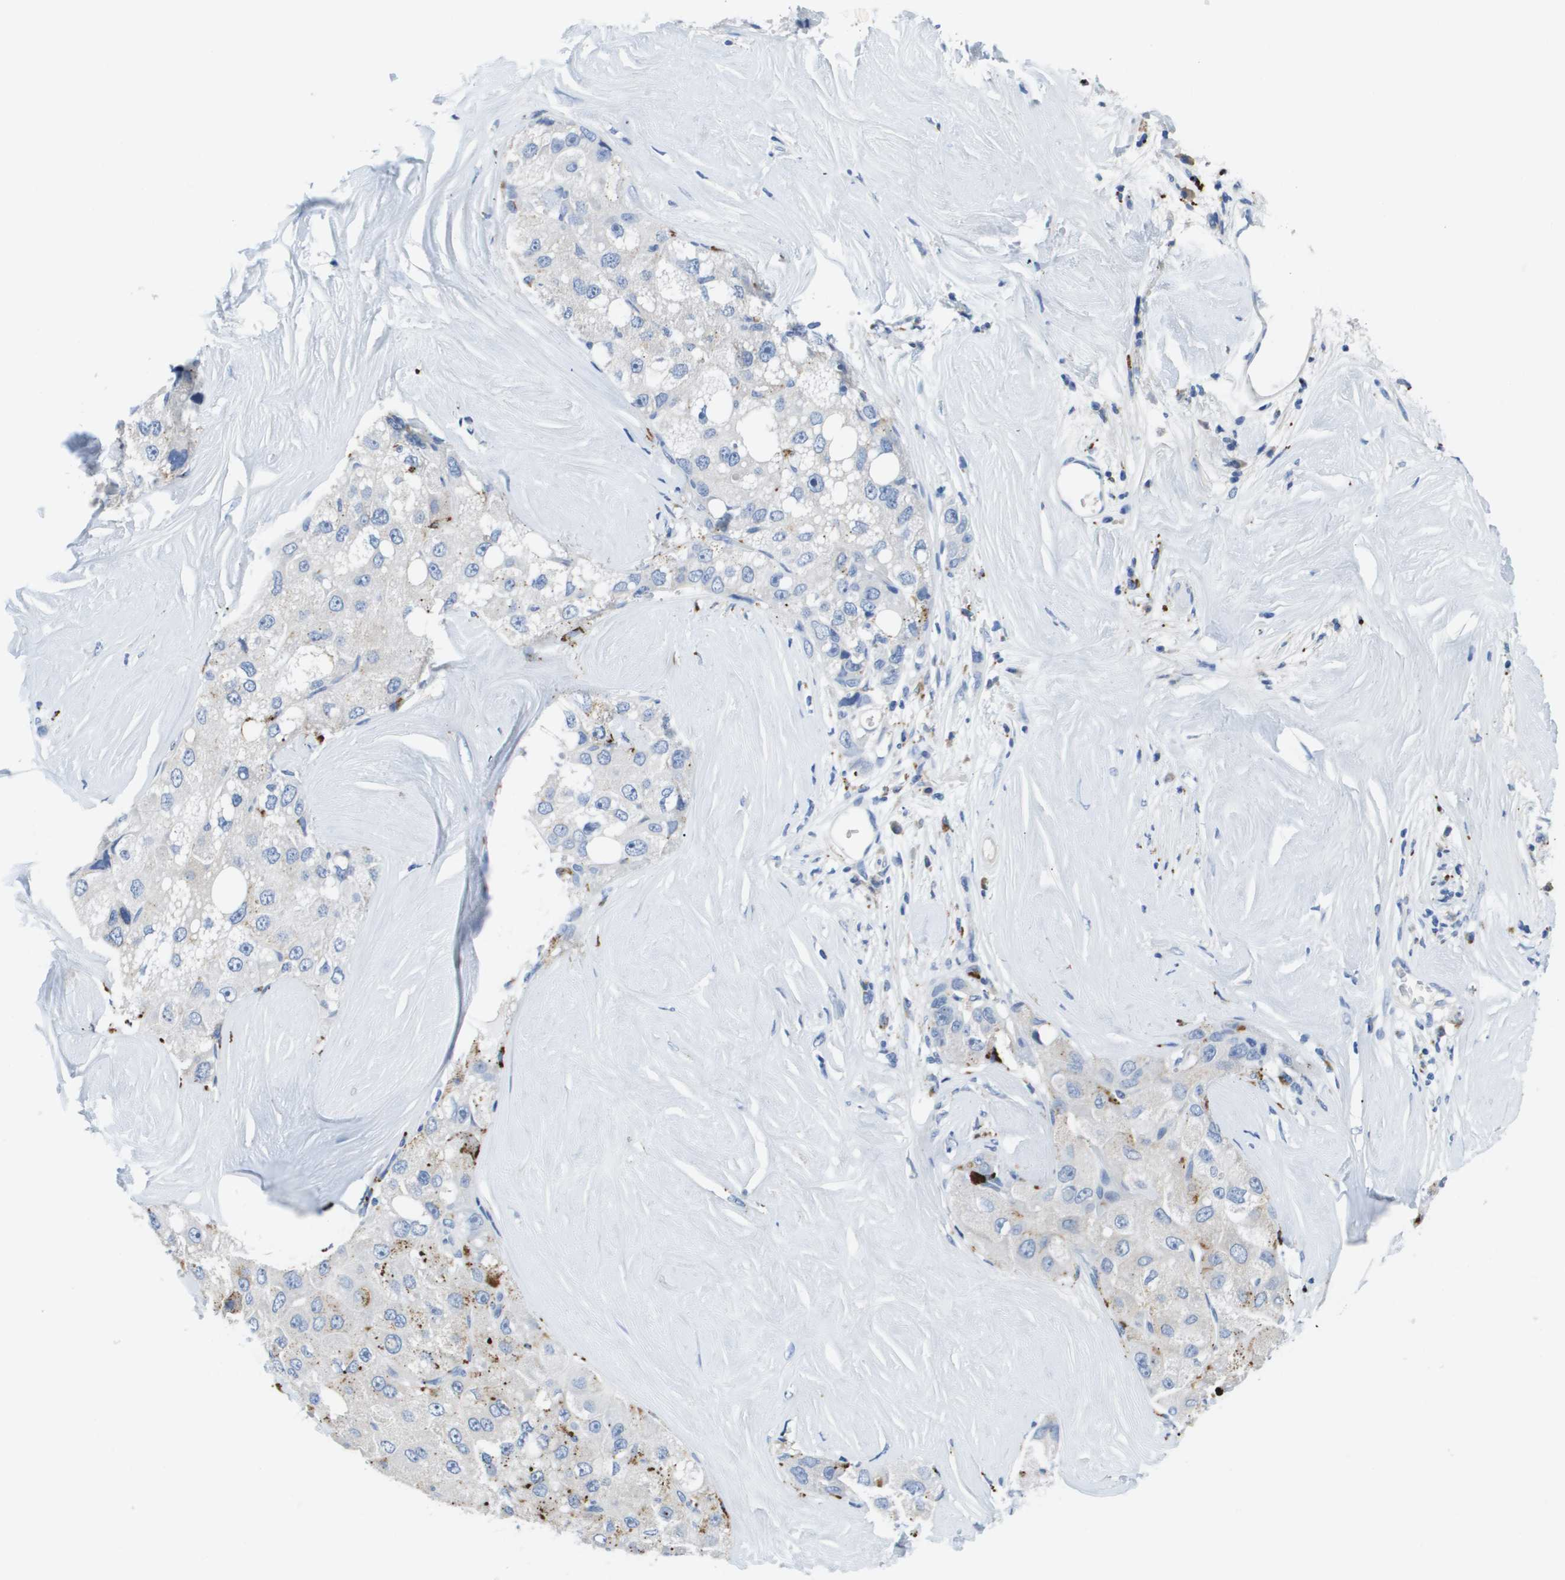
{"staining": {"intensity": "negative", "quantity": "none", "location": "none"}, "tissue": "liver cancer", "cell_type": "Tumor cells", "image_type": "cancer", "snomed": [{"axis": "morphology", "description": "Carcinoma, Hepatocellular, NOS"}, {"axis": "topography", "description": "Liver"}], "caption": "An immunohistochemistry (IHC) histopathology image of liver cancer is shown. There is no staining in tumor cells of liver cancer.", "gene": "MS4A1", "patient": {"sex": "male", "age": 80}}